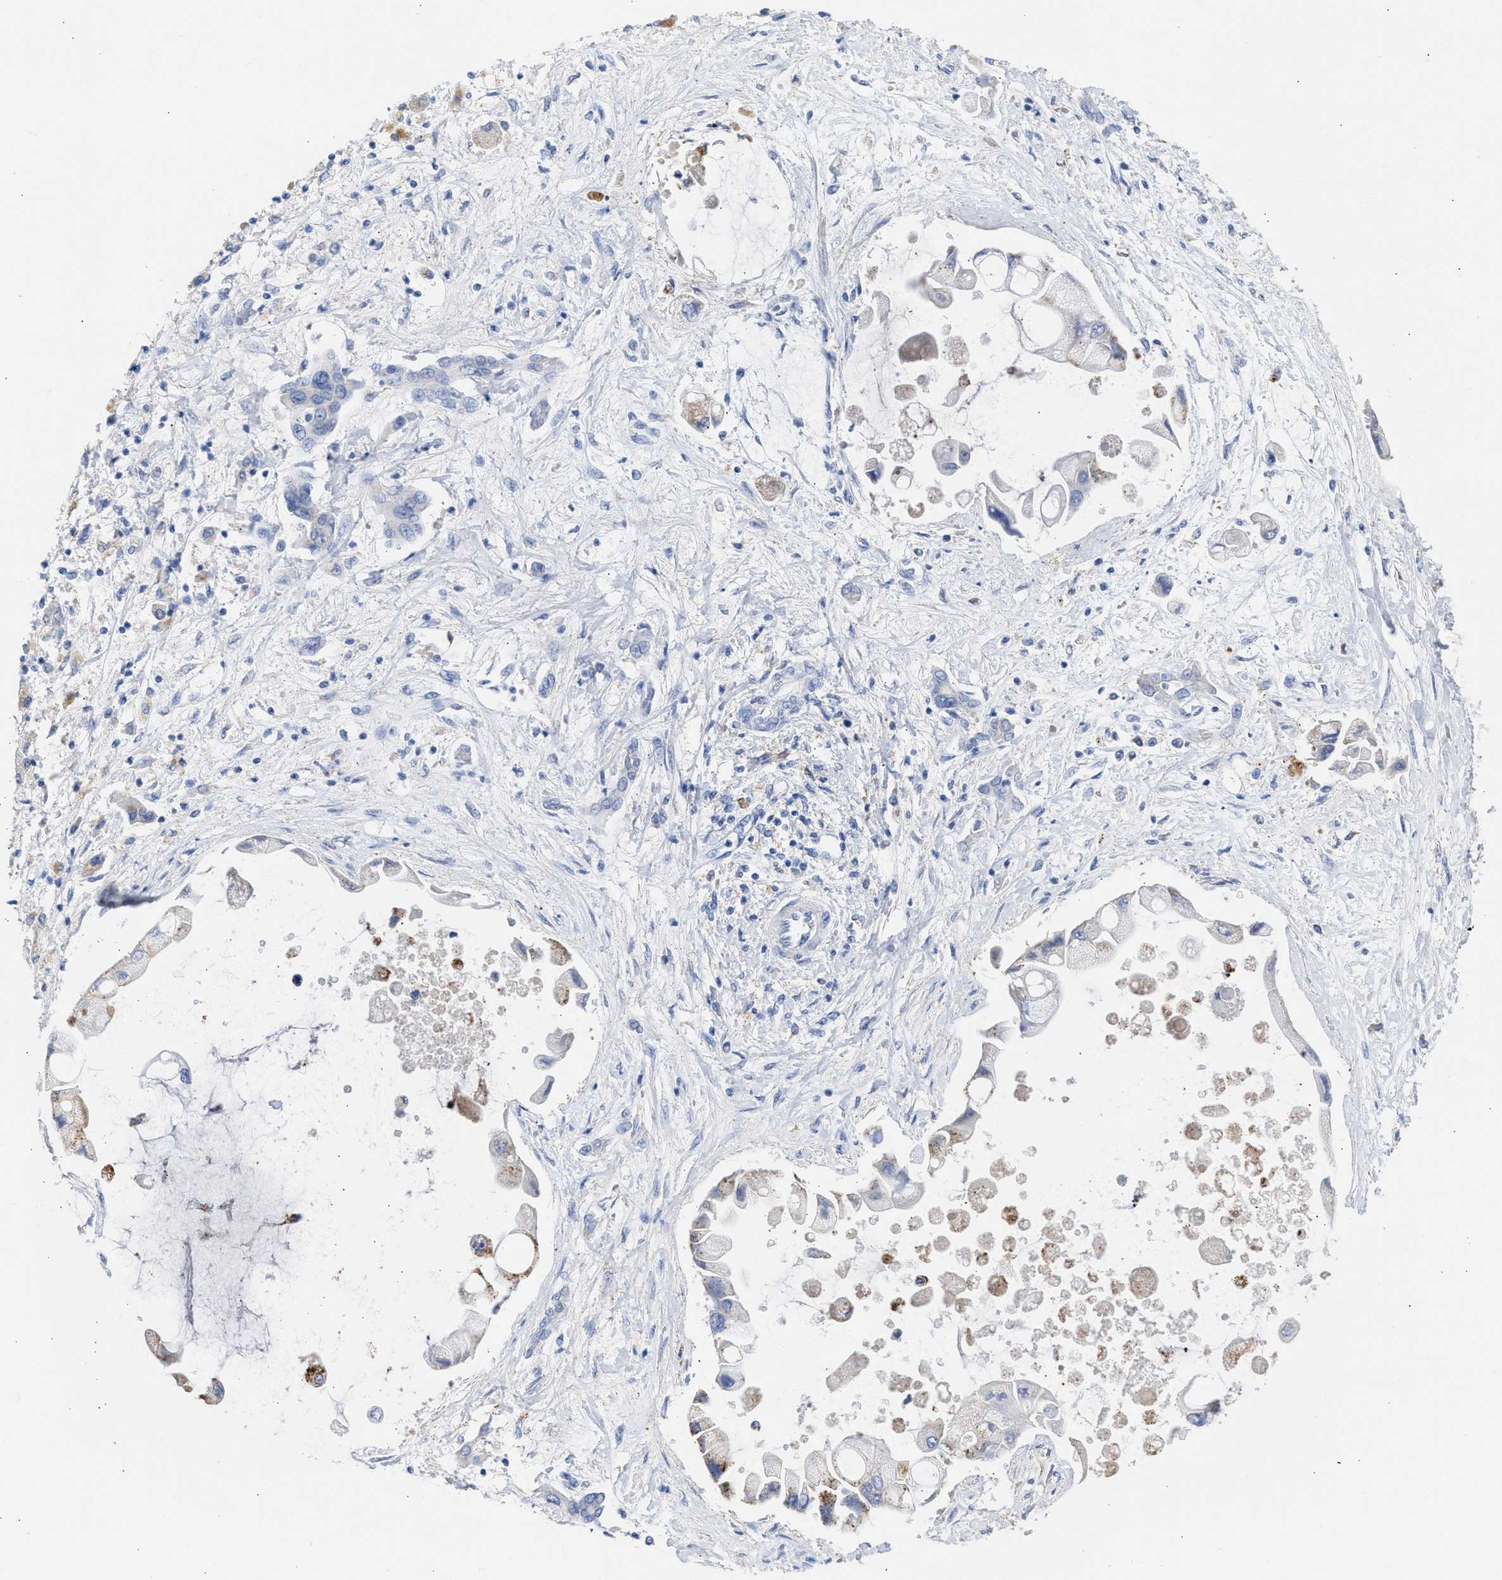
{"staining": {"intensity": "moderate", "quantity": "<25%", "location": "cytoplasmic/membranous"}, "tissue": "liver cancer", "cell_type": "Tumor cells", "image_type": "cancer", "snomed": [{"axis": "morphology", "description": "Cholangiocarcinoma"}, {"axis": "topography", "description": "Liver"}], "caption": "Protein staining exhibits moderate cytoplasmic/membranous positivity in about <25% of tumor cells in liver cancer. The protein is stained brown, and the nuclei are stained in blue (DAB (3,3'-diaminobenzidine) IHC with brightfield microscopy, high magnification).", "gene": "RSPH1", "patient": {"sex": "male", "age": 50}}